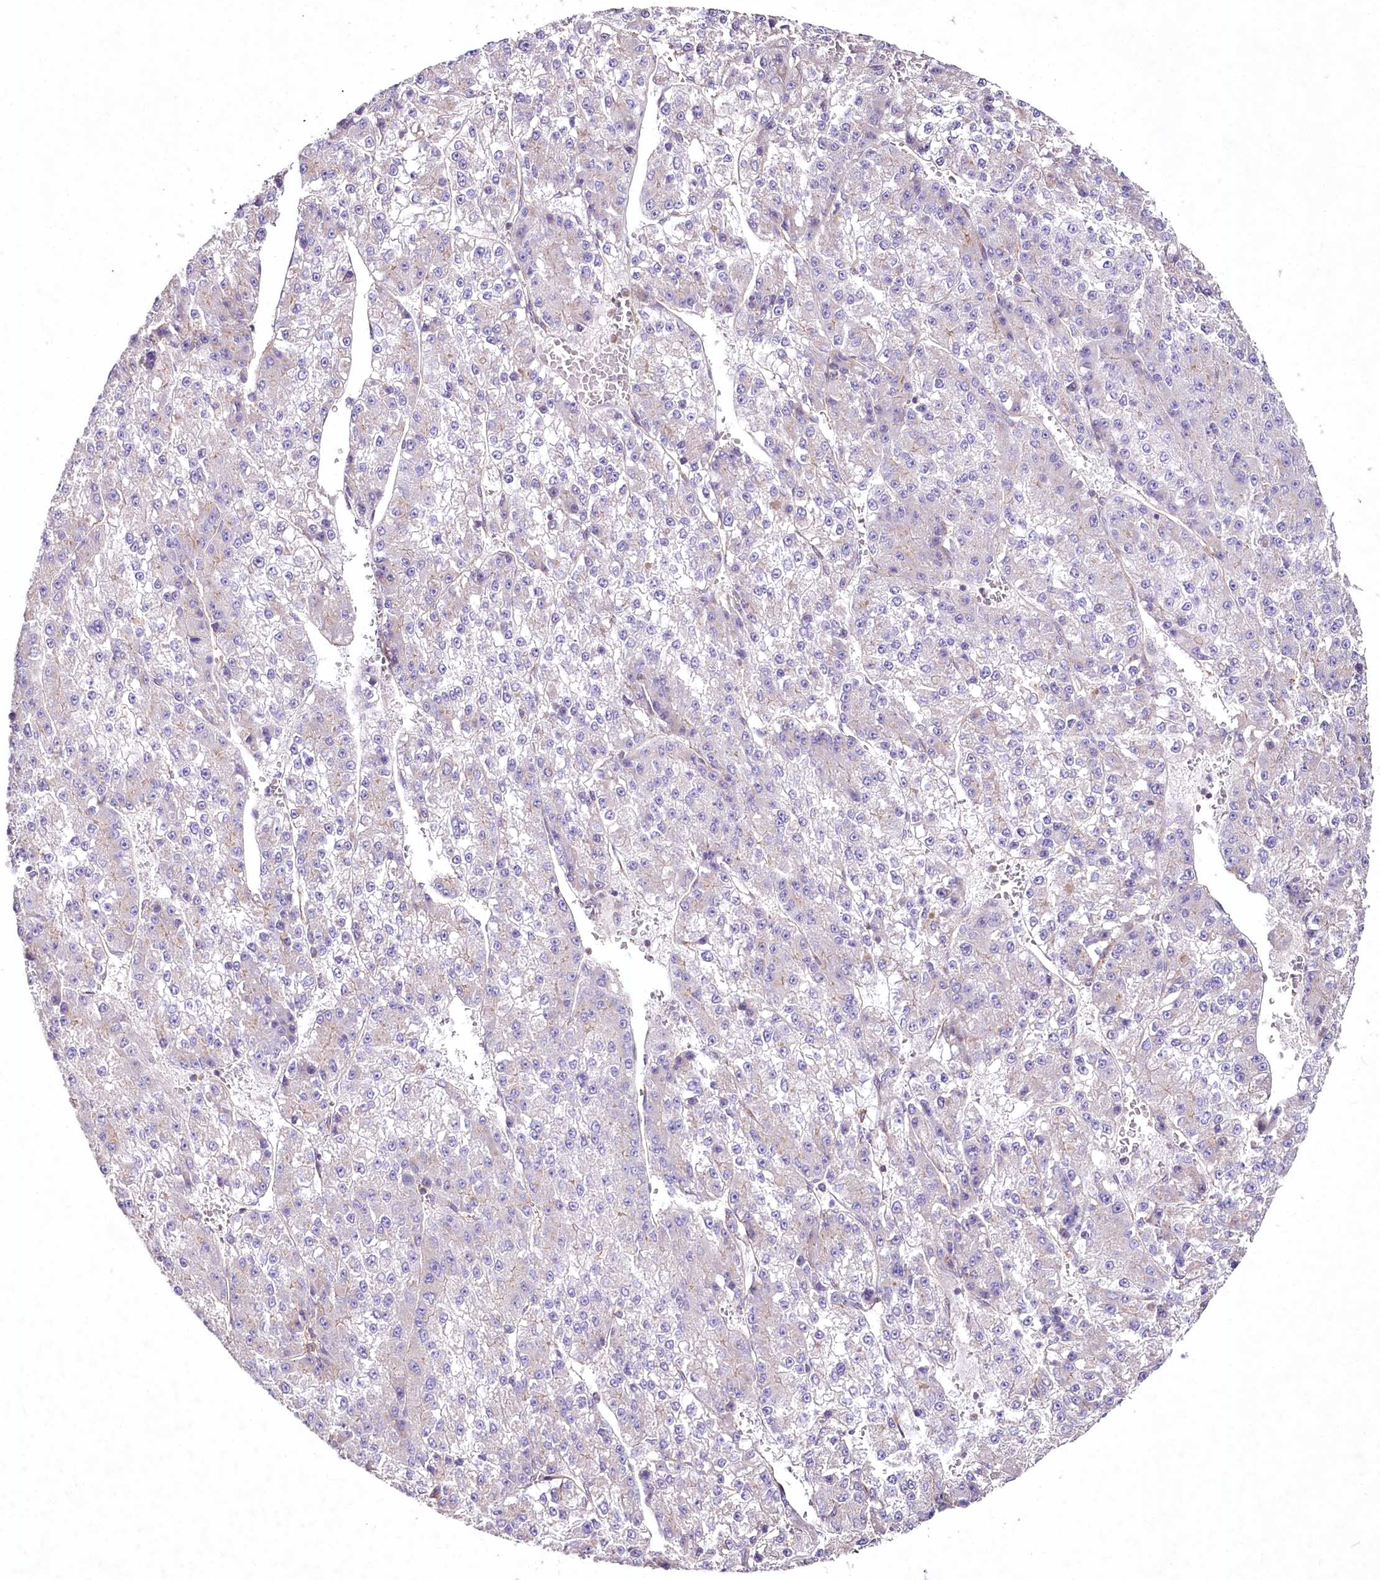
{"staining": {"intensity": "negative", "quantity": "none", "location": "none"}, "tissue": "liver cancer", "cell_type": "Tumor cells", "image_type": "cancer", "snomed": [{"axis": "morphology", "description": "Carcinoma, Hepatocellular, NOS"}, {"axis": "topography", "description": "Liver"}], "caption": "An immunohistochemistry photomicrograph of liver hepatocellular carcinoma is shown. There is no staining in tumor cells of liver hepatocellular carcinoma. (Stains: DAB (3,3'-diaminobenzidine) immunohistochemistry with hematoxylin counter stain, Microscopy: brightfield microscopy at high magnification).", "gene": "STX6", "patient": {"sex": "female", "age": 73}}